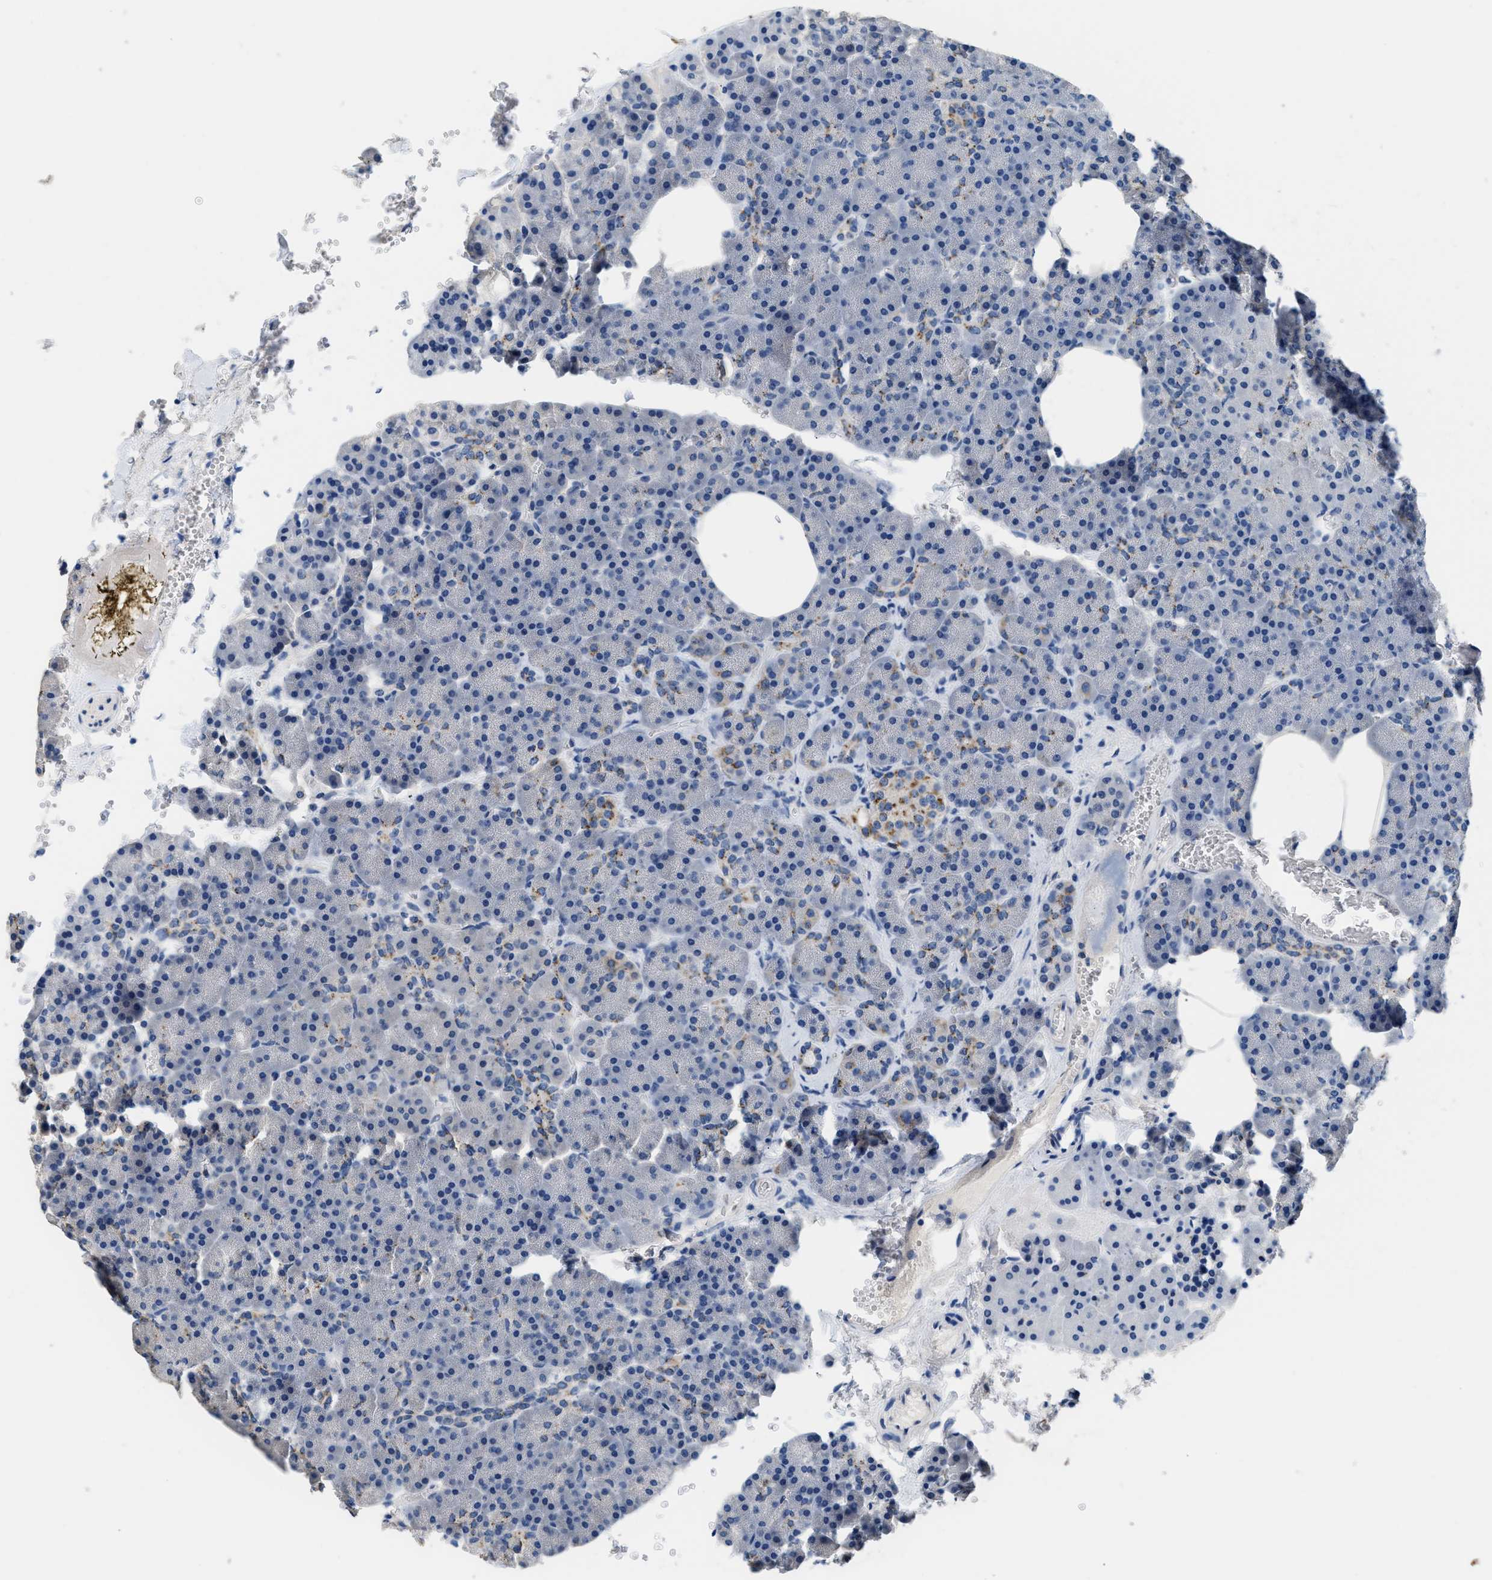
{"staining": {"intensity": "moderate", "quantity": "<25%", "location": "cytoplasmic/membranous"}, "tissue": "pancreas", "cell_type": "Exocrine glandular cells", "image_type": "normal", "snomed": [{"axis": "morphology", "description": "Normal tissue, NOS"}, {"axis": "topography", "description": "Pancreas"}], "caption": "Immunohistochemistry micrograph of normal pancreas: human pancreas stained using immunohistochemistry (IHC) shows low levels of moderate protein expression localized specifically in the cytoplasmic/membranous of exocrine glandular cells, appearing as a cytoplasmic/membranous brown color.", "gene": "GOLM1", "patient": {"sex": "female", "age": 35}}